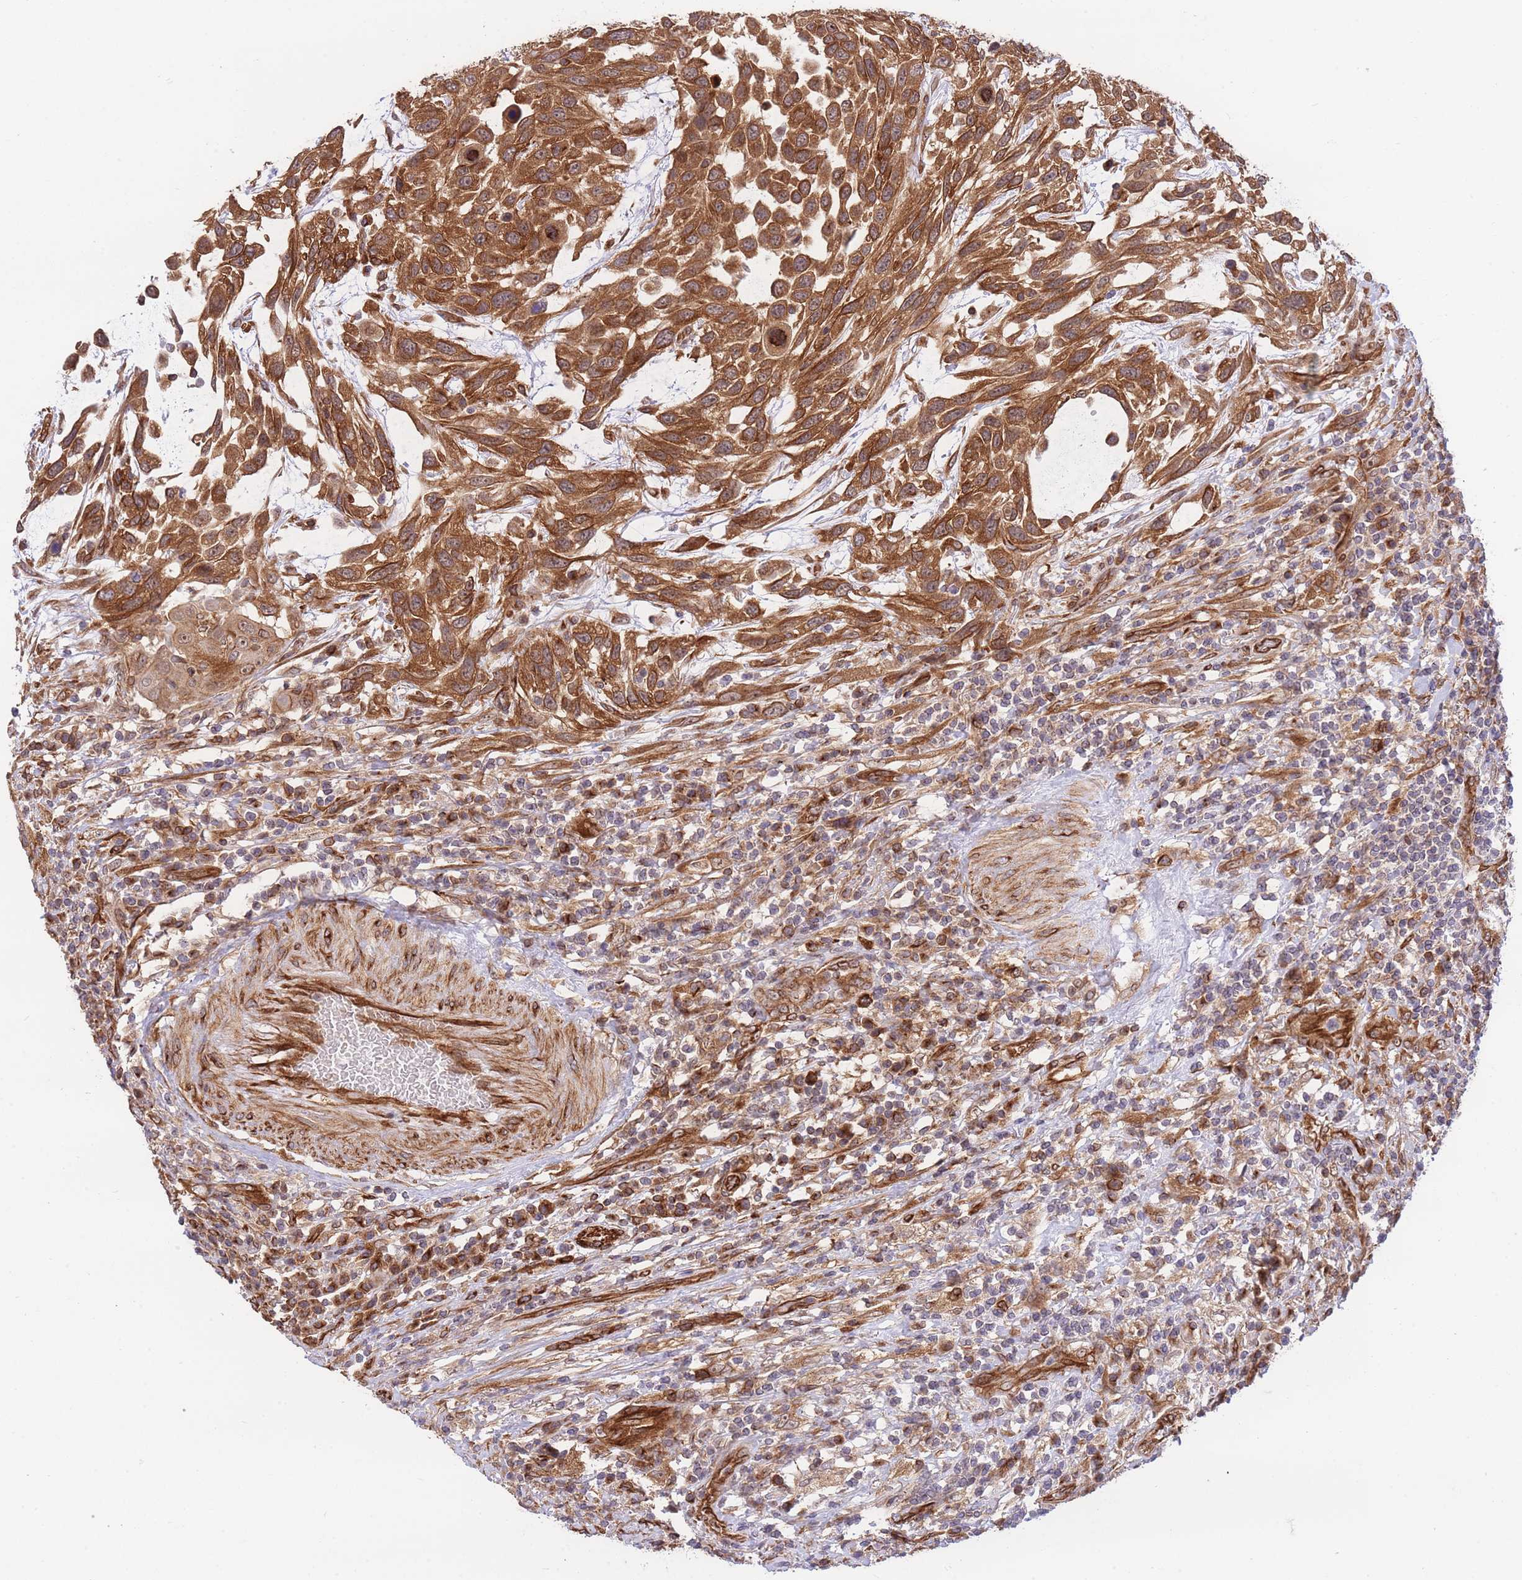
{"staining": {"intensity": "strong", "quantity": ">75%", "location": "cytoplasmic/membranous"}, "tissue": "urothelial cancer", "cell_type": "Tumor cells", "image_type": "cancer", "snomed": [{"axis": "morphology", "description": "Urothelial carcinoma, High grade"}, {"axis": "topography", "description": "Urinary bladder"}], "caption": "The image exhibits staining of urothelial cancer, revealing strong cytoplasmic/membranous protein expression (brown color) within tumor cells.", "gene": "EXOSC8", "patient": {"sex": "female", "age": 70}}